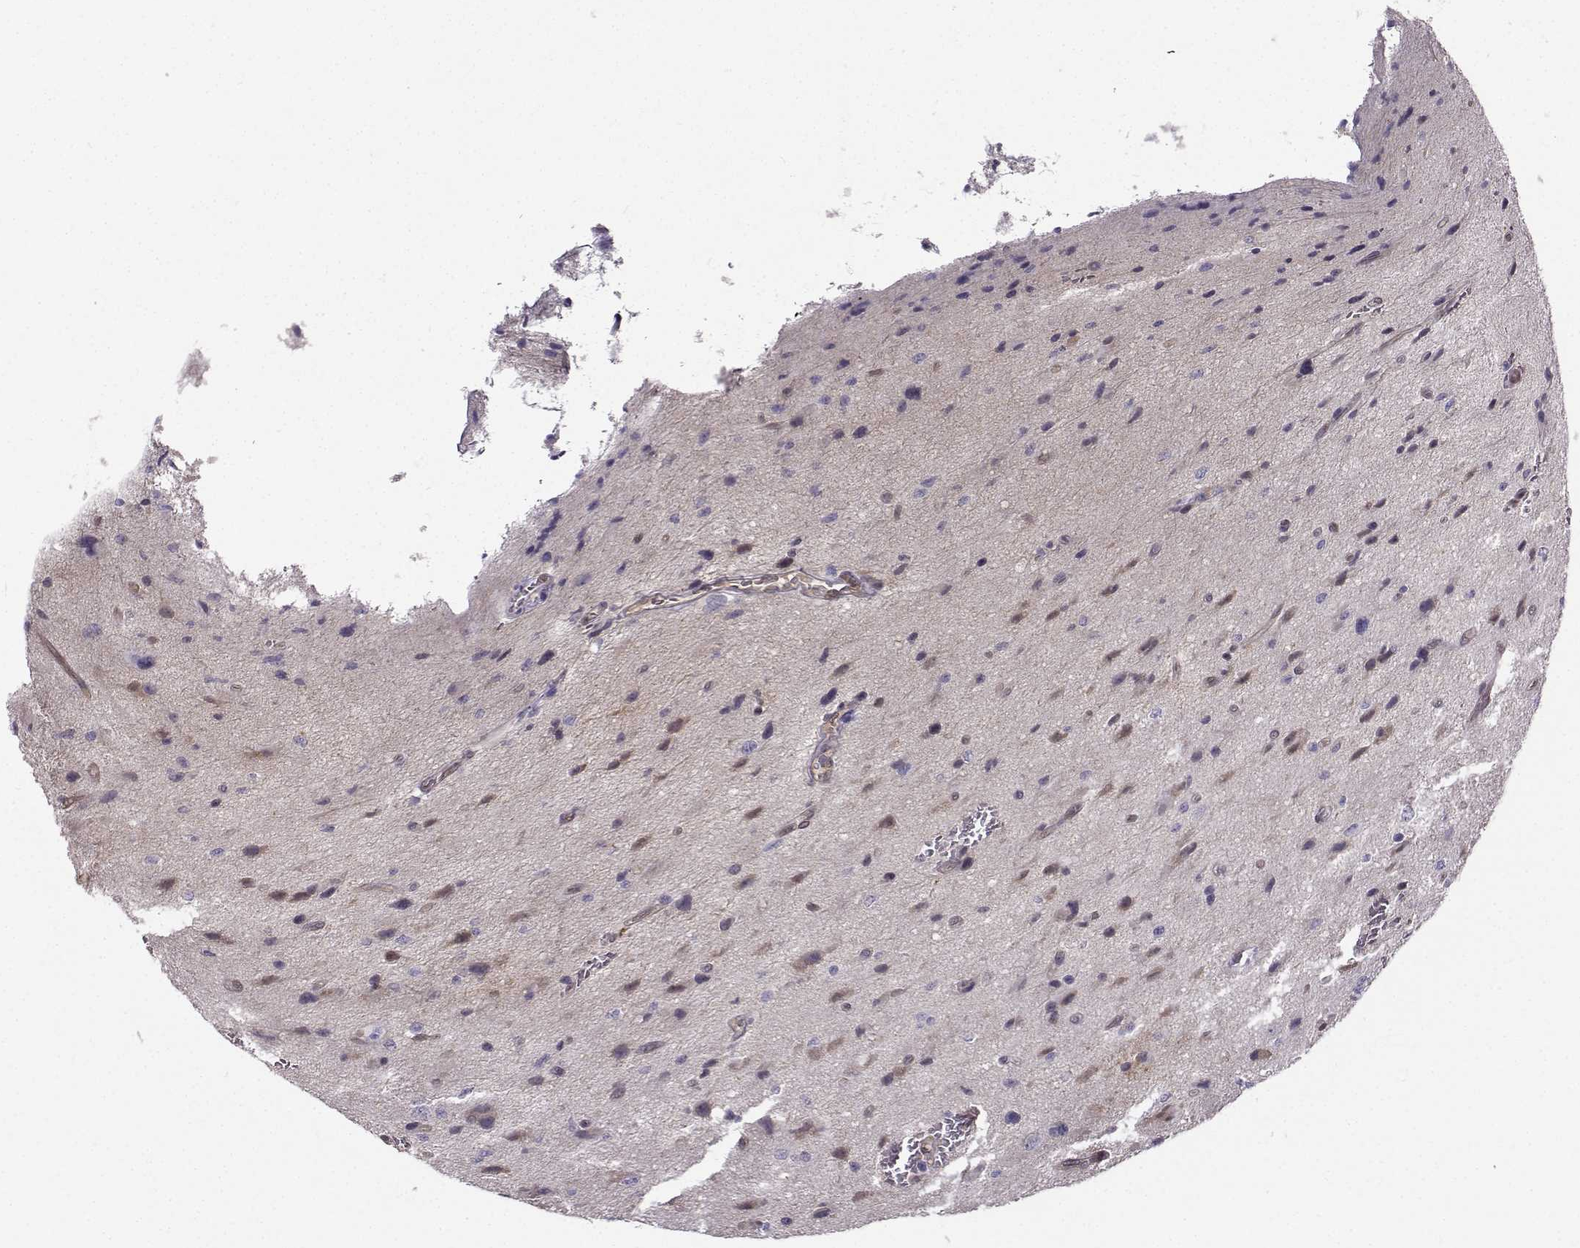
{"staining": {"intensity": "negative", "quantity": "none", "location": "none"}, "tissue": "glioma", "cell_type": "Tumor cells", "image_type": "cancer", "snomed": [{"axis": "morphology", "description": "Glioma, malignant, NOS"}, {"axis": "morphology", "description": "Glioma, malignant, High grade"}, {"axis": "topography", "description": "Brain"}], "caption": "An immunohistochemistry histopathology image of high-grade glioma (malignant) is shown. There is no staining in tumor cells of high-grade glioma (malignant).", "gene": "NQO1", "patient": {"sex": "female", "age": 71}}